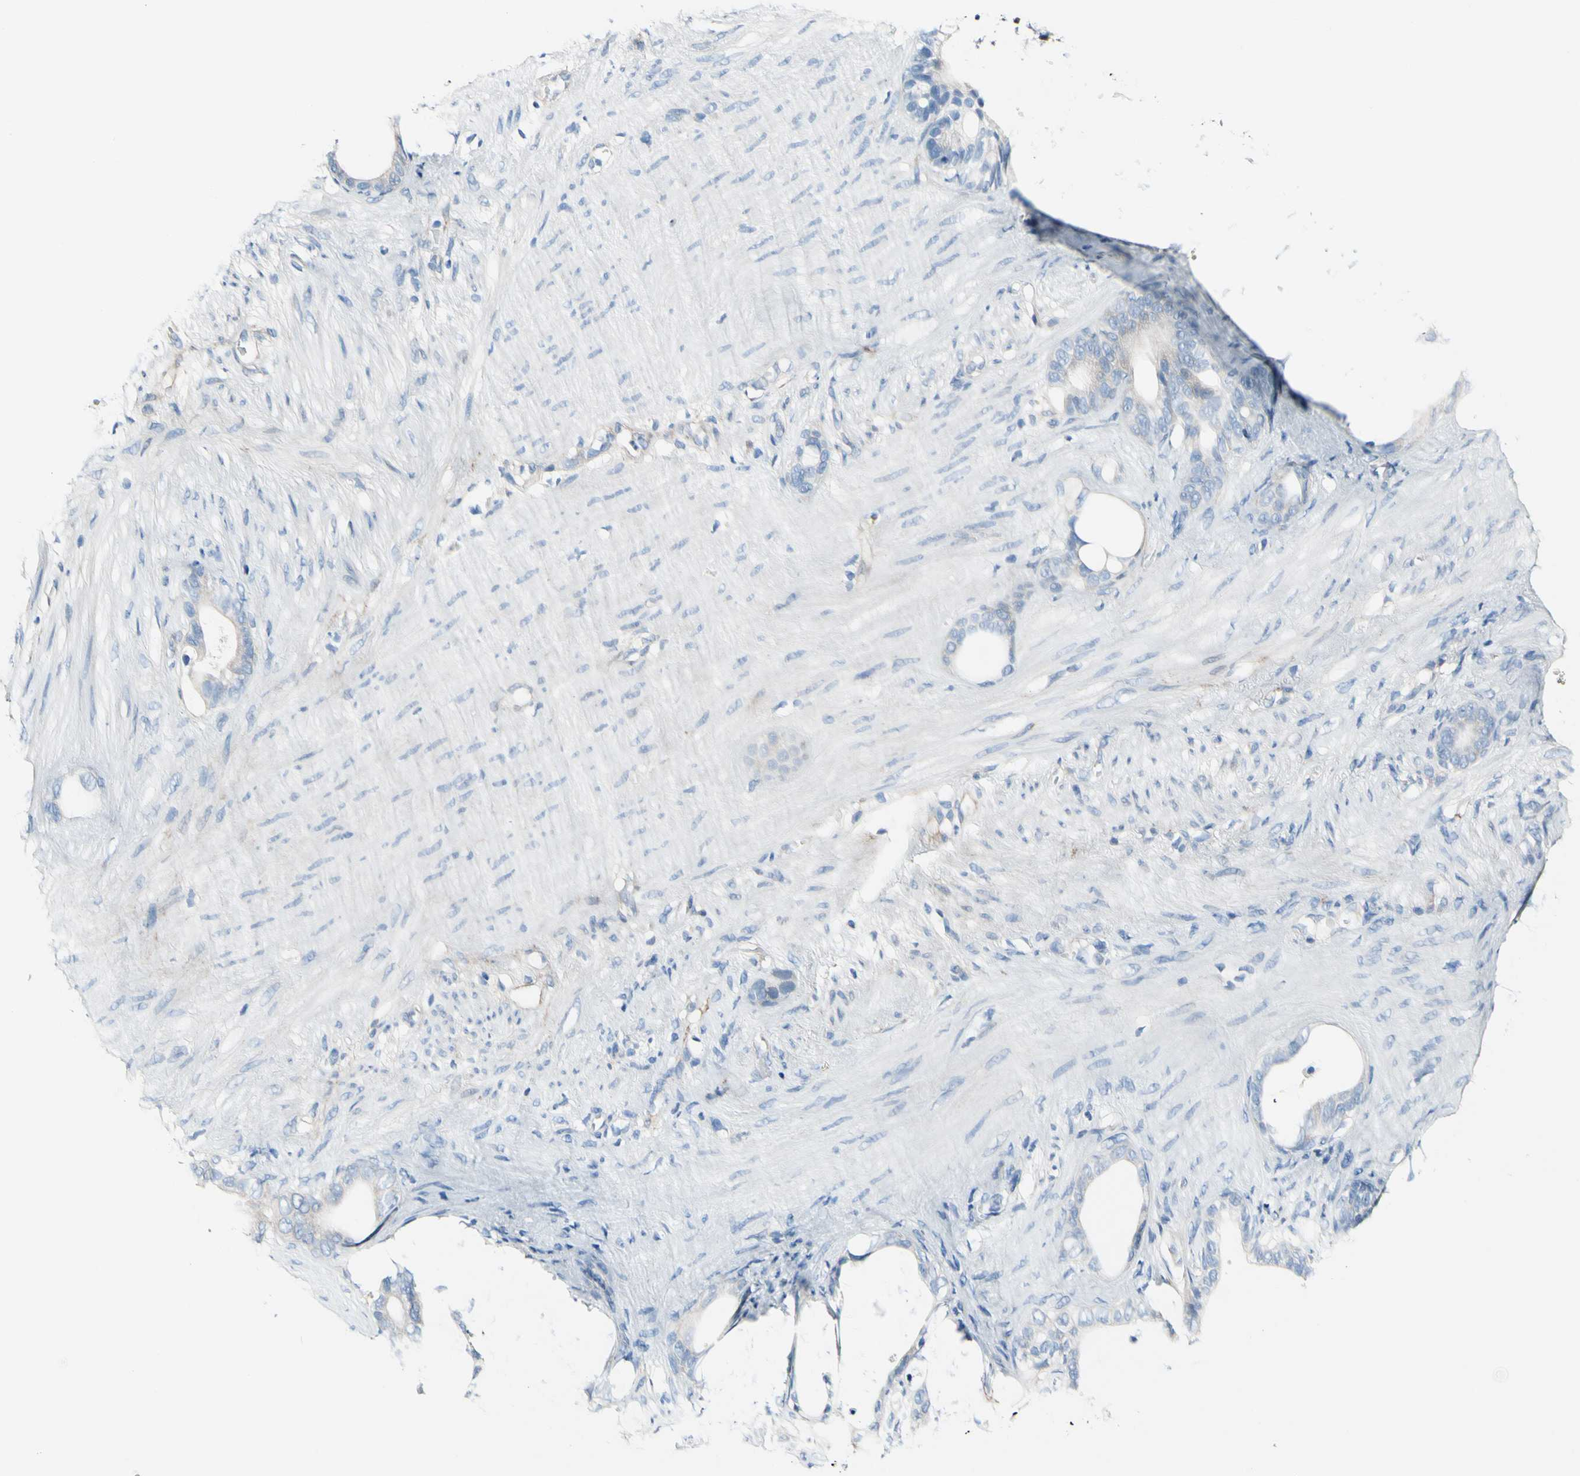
{"staining": {"intensity": "negative", "quantity": "none", "location": "none"}, "tissue": "stomach cancer", "cell_type": "Tumor cells", "image_type": "cancer", "snomed": [{"axis": "morphology", "description": "Adenocarcinoma, NOS"}, {"axis": "topography", "description": "Stomach"}], "caption": "There is no significant positivity in tumor cells of adenocarcinoma (stomach). (DAB immunohistochemistry visualized using brightfield microscopy, high magnification).", "gene": "COL6A3", "patient": {"sex": "female", "age": 75}}